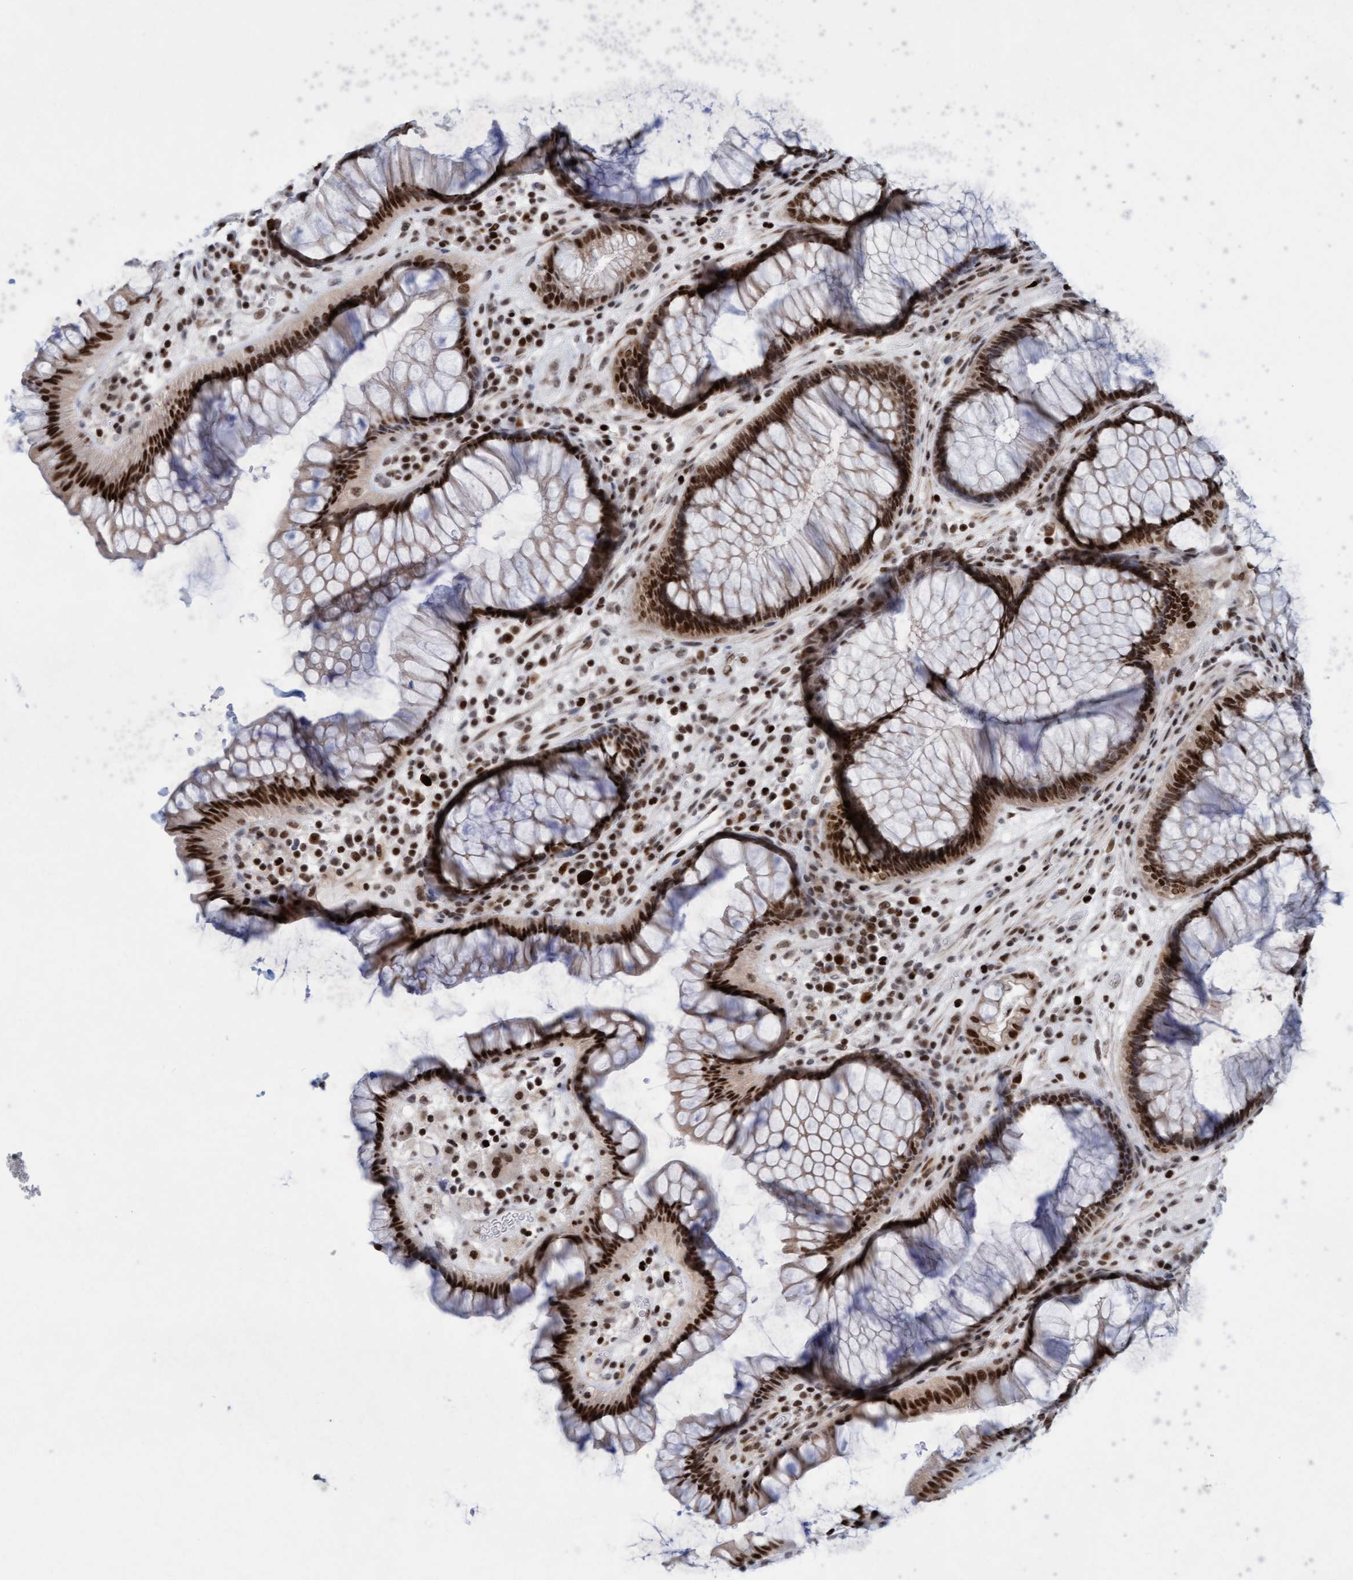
{"staining": {"intensity": "strong", "quantity": ">75%", "location": "nuclear"}, "tissue": "rectum", "cell_type": "Glandular cells", "image_type": "normal", "snomed": [{"axis": "morphology", "description": "Normal tissue, NOS"}, {"axis": "topography", "description": "Rectum"}], "caption": "About >75% of glandular cells in benign rectum display strong nuclear protein staining as visualized by brown immunohistochemical staining.", "gene": "GLRX2", "patient": {"sex": "male", "age": 51}}